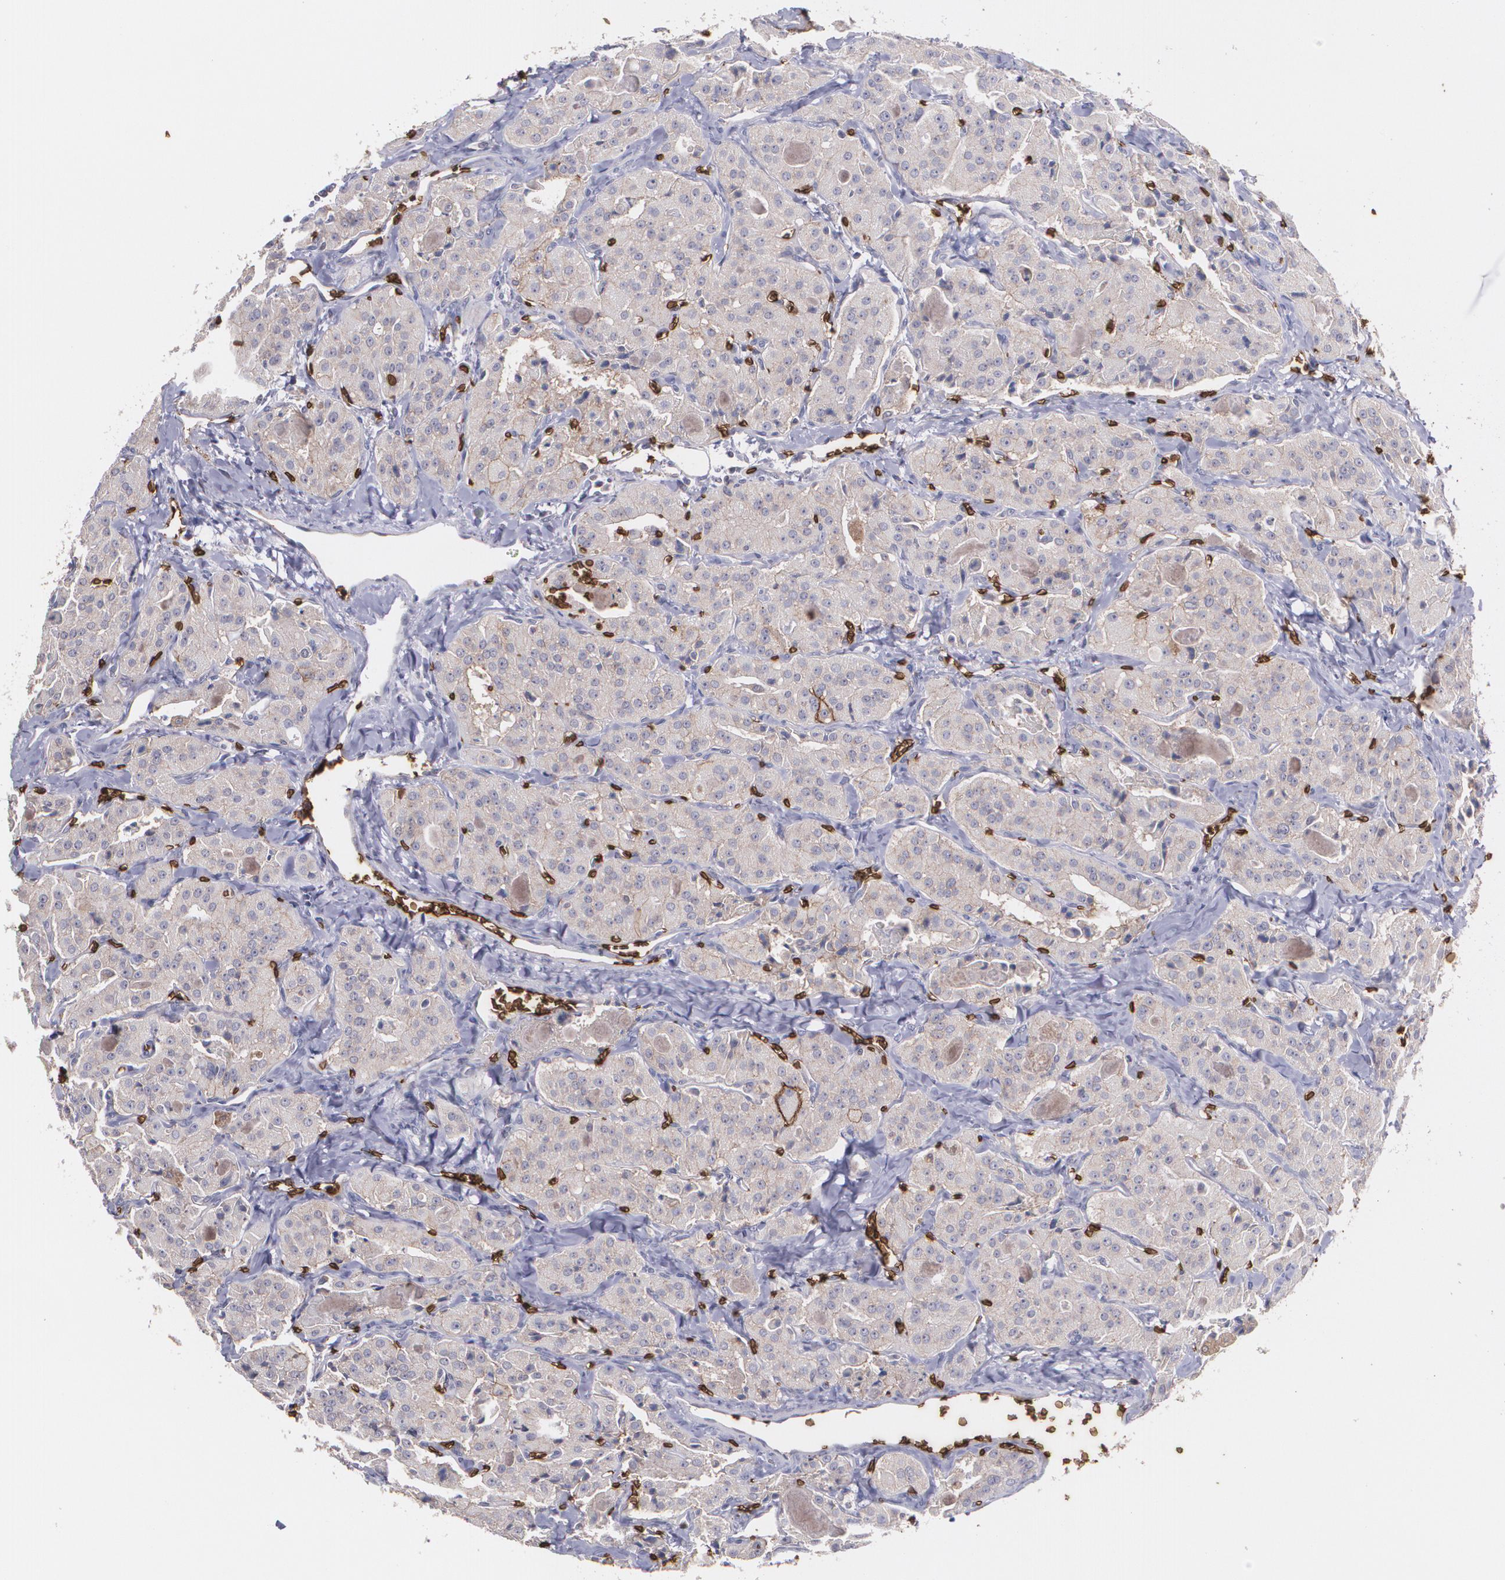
{"staining": {"intensity": "weak", "quantity": ">75%", "location": "cytoplasmic/membranous"}, "tissue": "thyroid cancer", "cell_type": "Tumor cells", "image_type": "cancer", "snomed": [{"axis": "morphology", "description": "Carcinoma, NOS"}, {"axis": "topography", "description": "Thyroid gland"}], "caption": "Human thyroid carcinoma stained with a protein marker demonstrates weak staining in tumor cells.", "gene": "SLC2A1", "patient": {"sex": "male", "age": 76}}